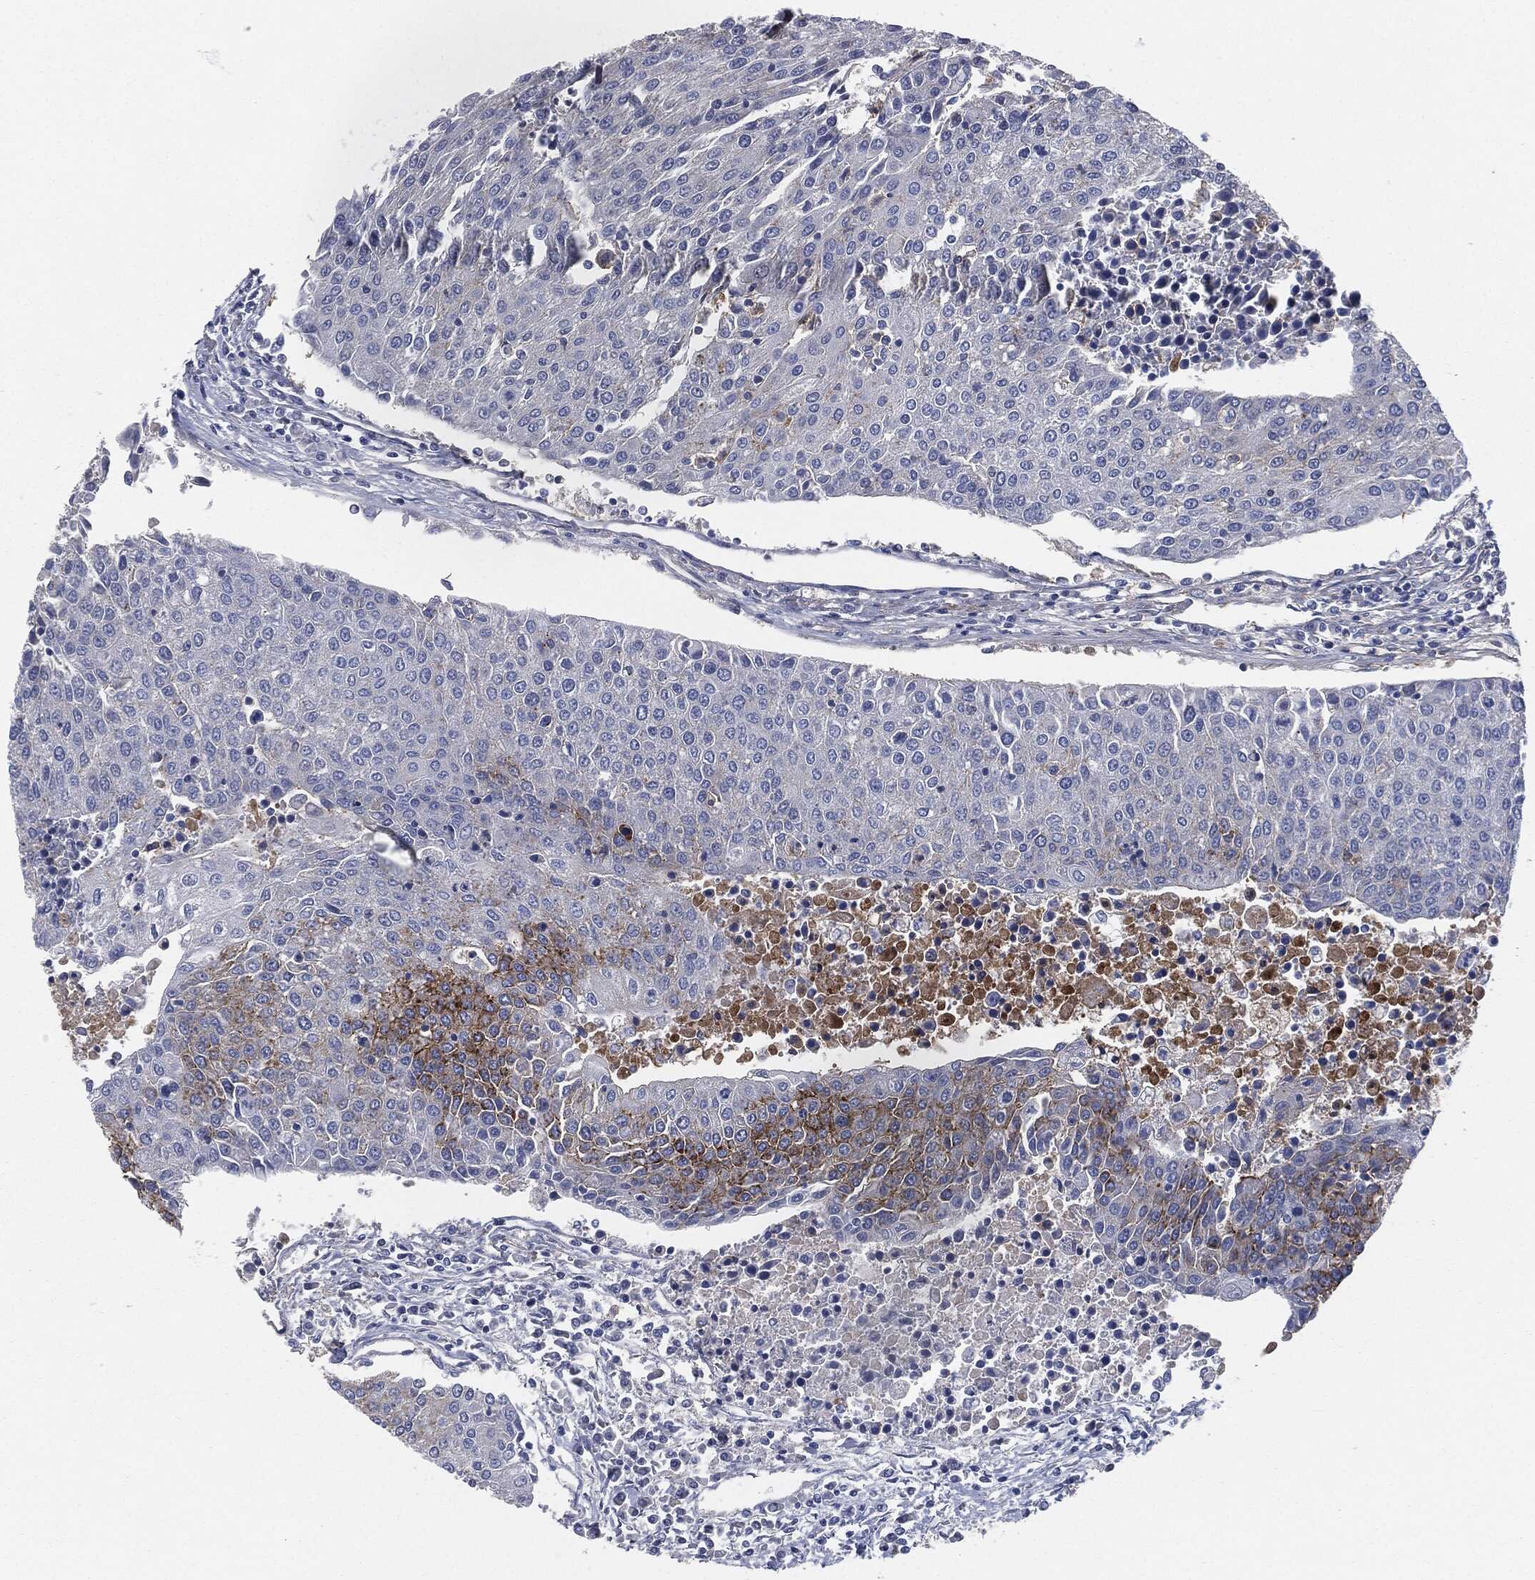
{"staining": {"intensity": "negative", "quantity": "none", "location": "none"}, "tissue": "urothelial cancer", "cell_type": "Tumor cells", "image_type": "cancer", "snomed": [{"axis": "morphology", "description": "Urothelial carcinoma, High grade"}, {"axis": "topography", "description": "Urinary bladder"}], "caption": "The image displays no significant staining in tumor cells of urothelial carcinoma (high-grade).", "gene": "APOB", "patient": {"sex": "female", "age": 85}}